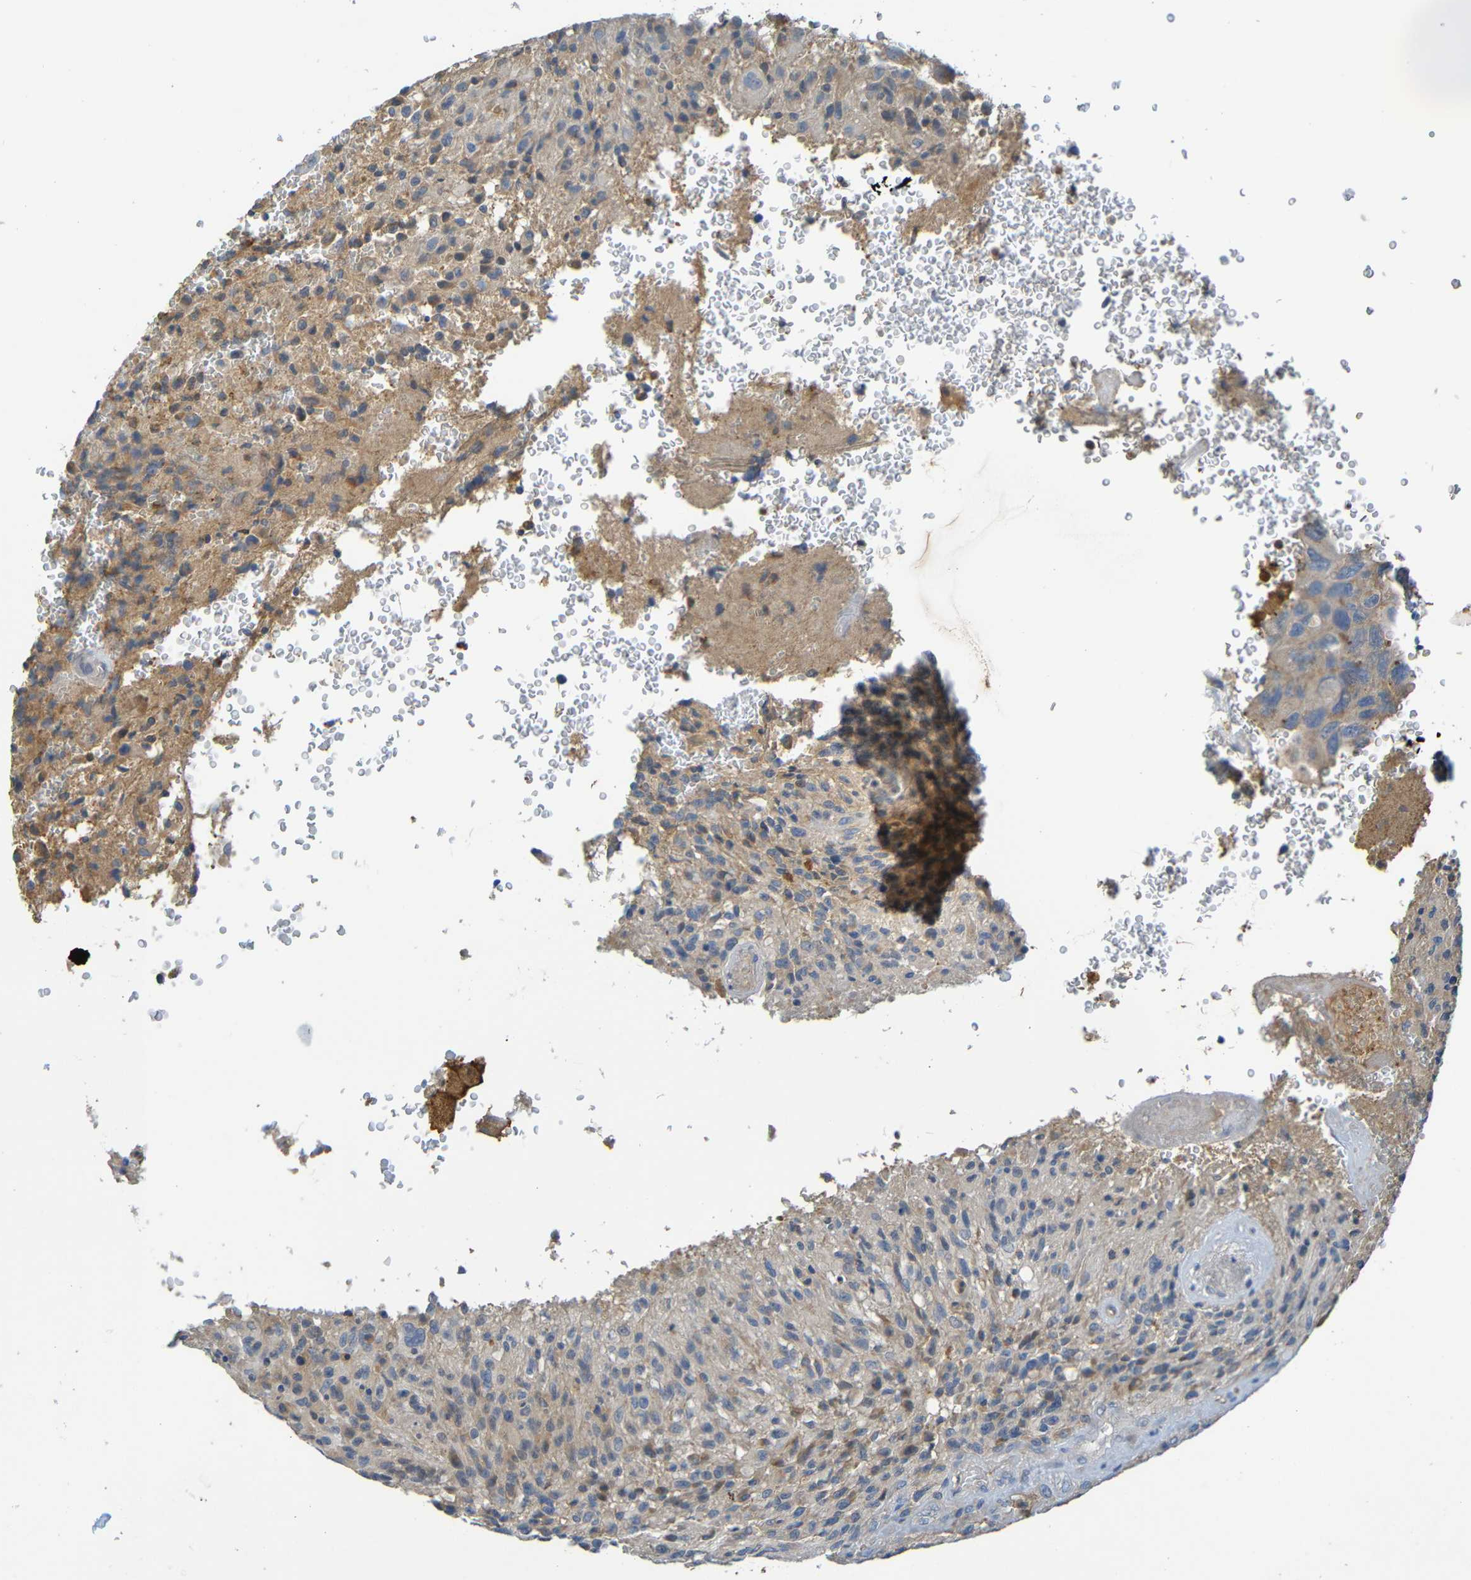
{"staining": {"intensity": "moderate", "quantity": "25%-75%", "location": "cytoplasmic/membranous"}, "tissue": "glioma", "cell_type": "Tumor cells", "image_type": "cancer", "snomed": [{"axis": "morphology", "description": "Normal tissue, NOS"}, {"axis": "morphology", "description": "Glioma, malignant, High grade"}, {"axis": "topography", "description": "Cerebral cortex"}], "caption": "Malignant glioma (high-grade) stained with DAB immunohistochemistry reveals medium levels of moderate cytoplasmic/membranous staining in approximately 25%-75% of tumor cells.", "gene": "C1QA", "patient": {"sex": "male", "age": 56}}